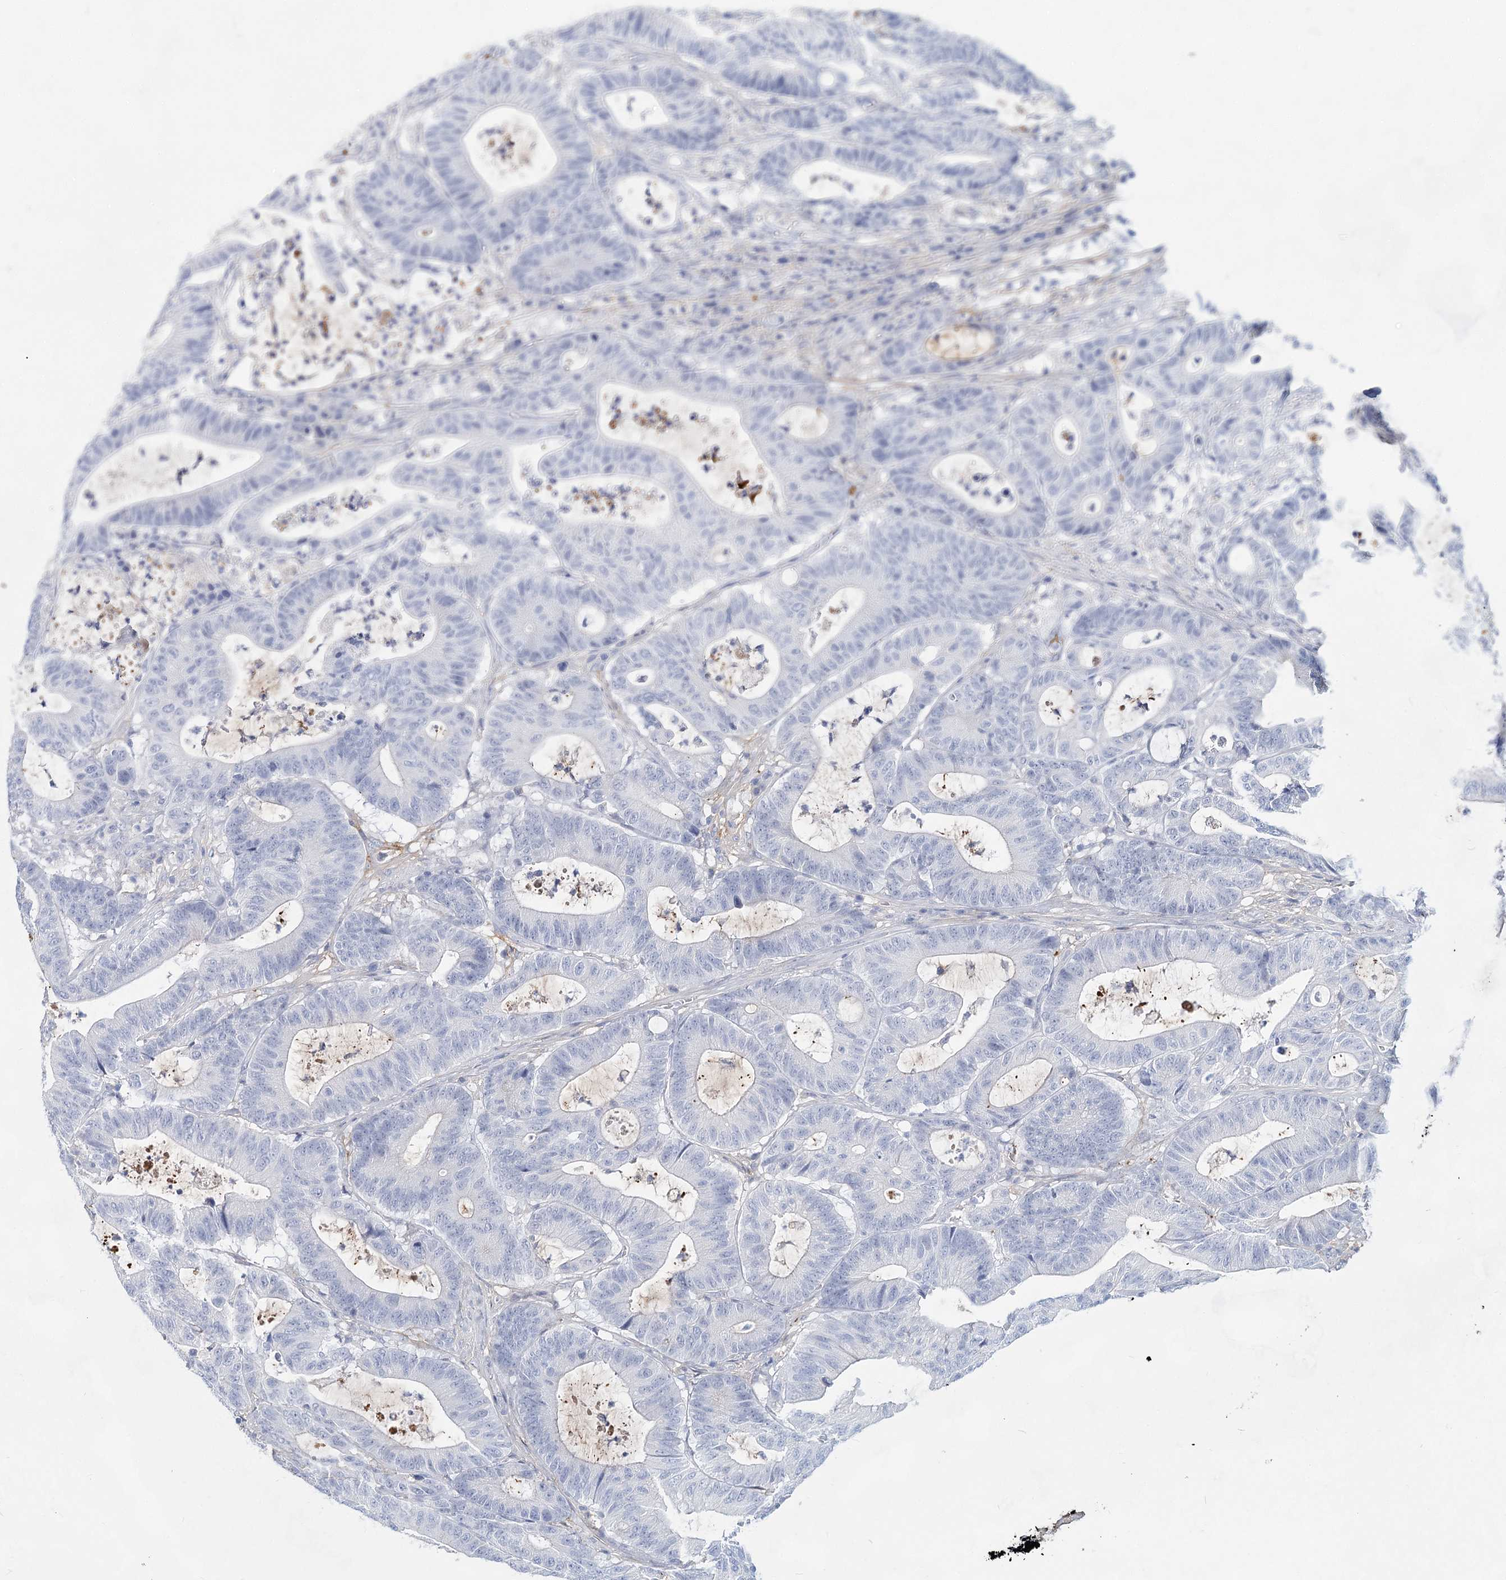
{"staining": {"intensity": "negative", "quantity": "none", "location": "none"}, "tissue": "colorectal cancer", "cell_type": "Tumor cells", "image_type": "cancer", "snomed": [{"axis": "morphology", "description": "Adenocarcinoma, NOS"}, {"axis": "topography", "description": "Colon"}], "caption": "This is a histopathology image of IHC staining of colorectal adenocarcinoma, which shows no staining in tumor cells. Brightfield microscopy of immunohistochemistry stained with DAB (brown) and hematoxylin (blue), captured at high magnification.", "gene": "TASOR2", "patient": {"sex": "female", "age": 84}}